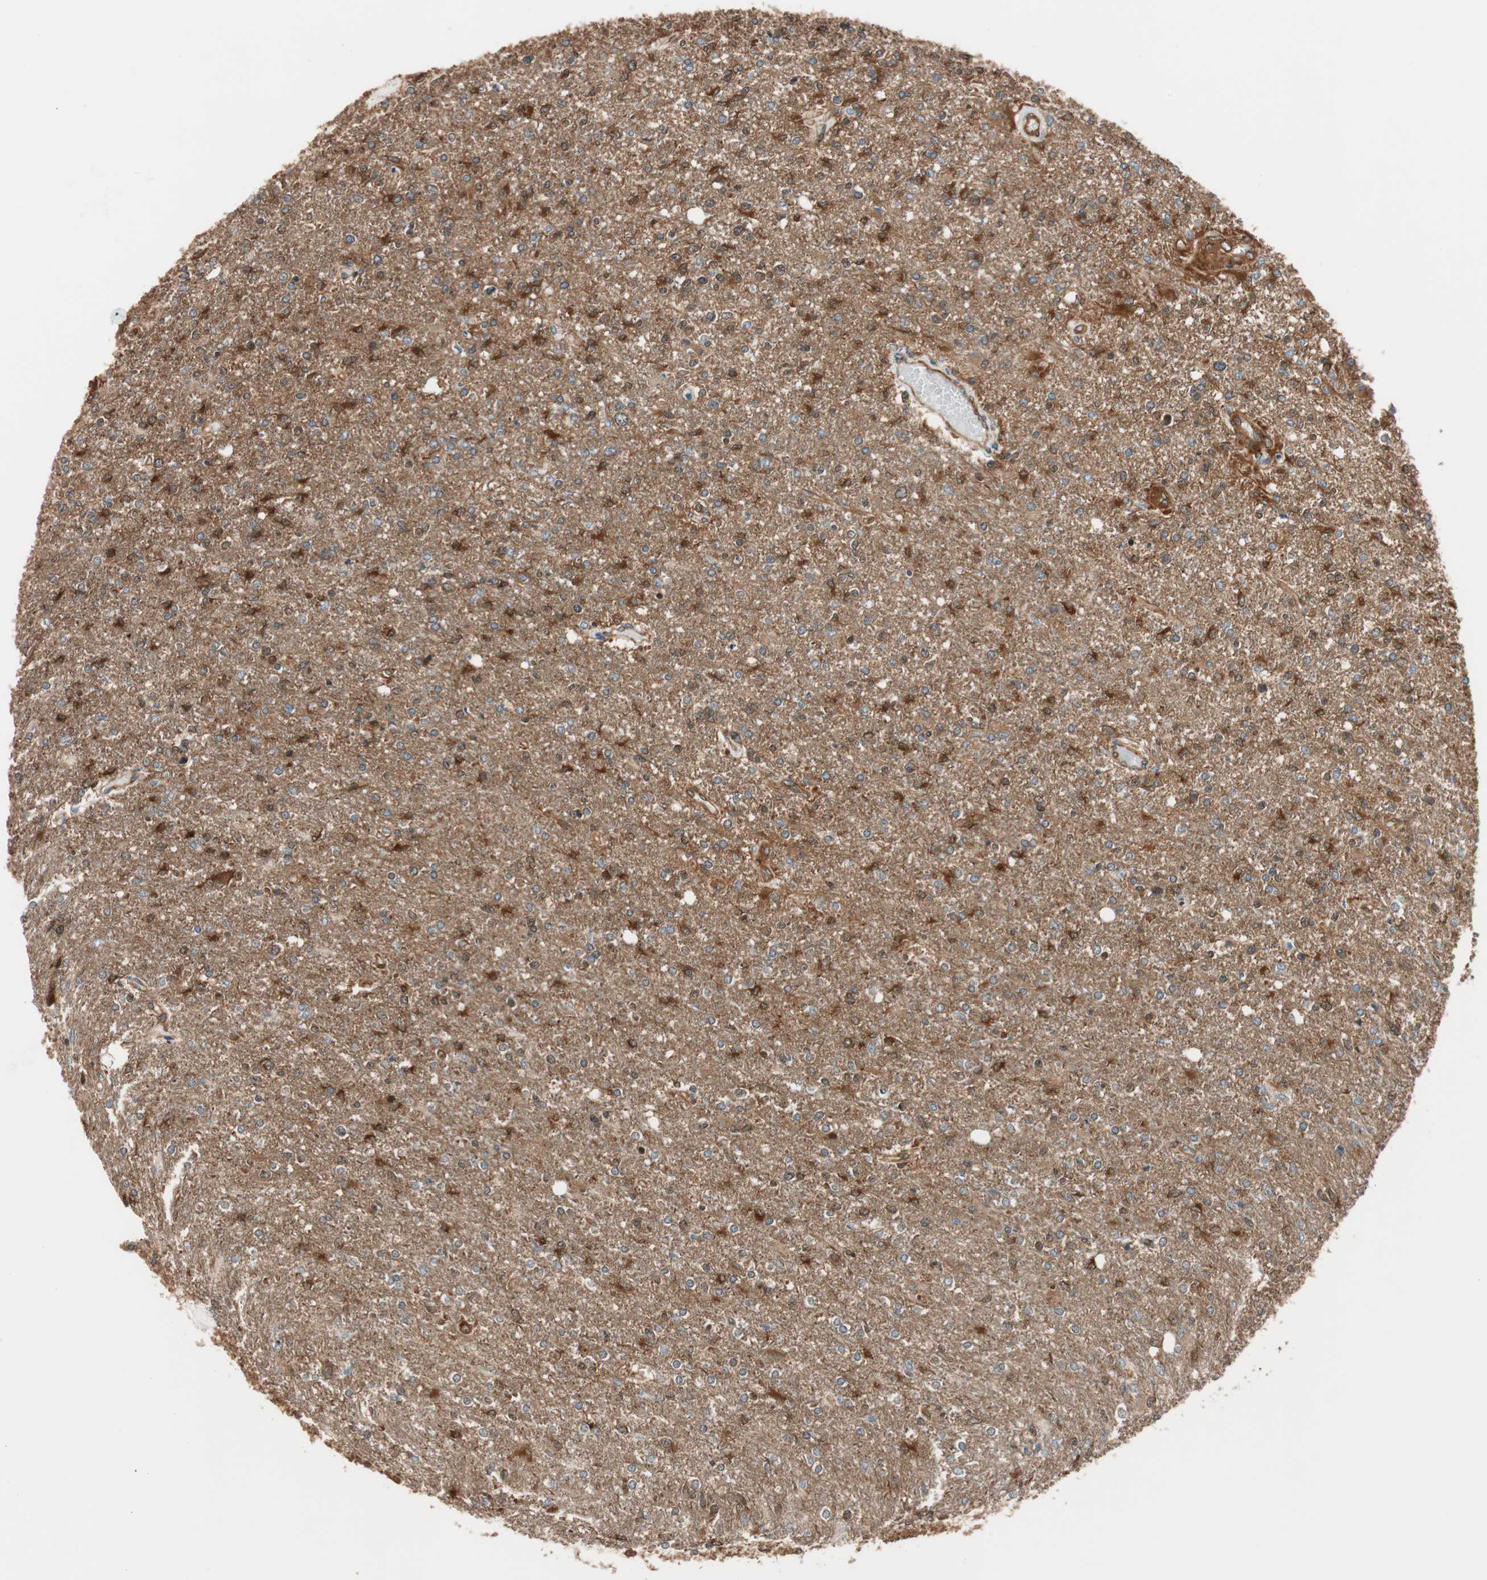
{"staining": {"intensity": "strong", "quantity": ">75%", "location": "cytoplasmic/membranous"}, "tissue": "glioma", "cell_type": "Tumor cells", "image_type": "cancer", "snomed": [{"axis": "morphology", "description": "Glioma, malignant, High grade"}, {"axis": "topography", "description": "Cerebral cortex"}], "caption": "Immunohistochemical staining of glioma shows strong cytoplasmic/membranous protein expression in about >75% of tumor cells. (DAB IHC with brightfield microscopy, high magnification).", "gene": "WASL", "patient": {"sex": "male", "age": 76}}